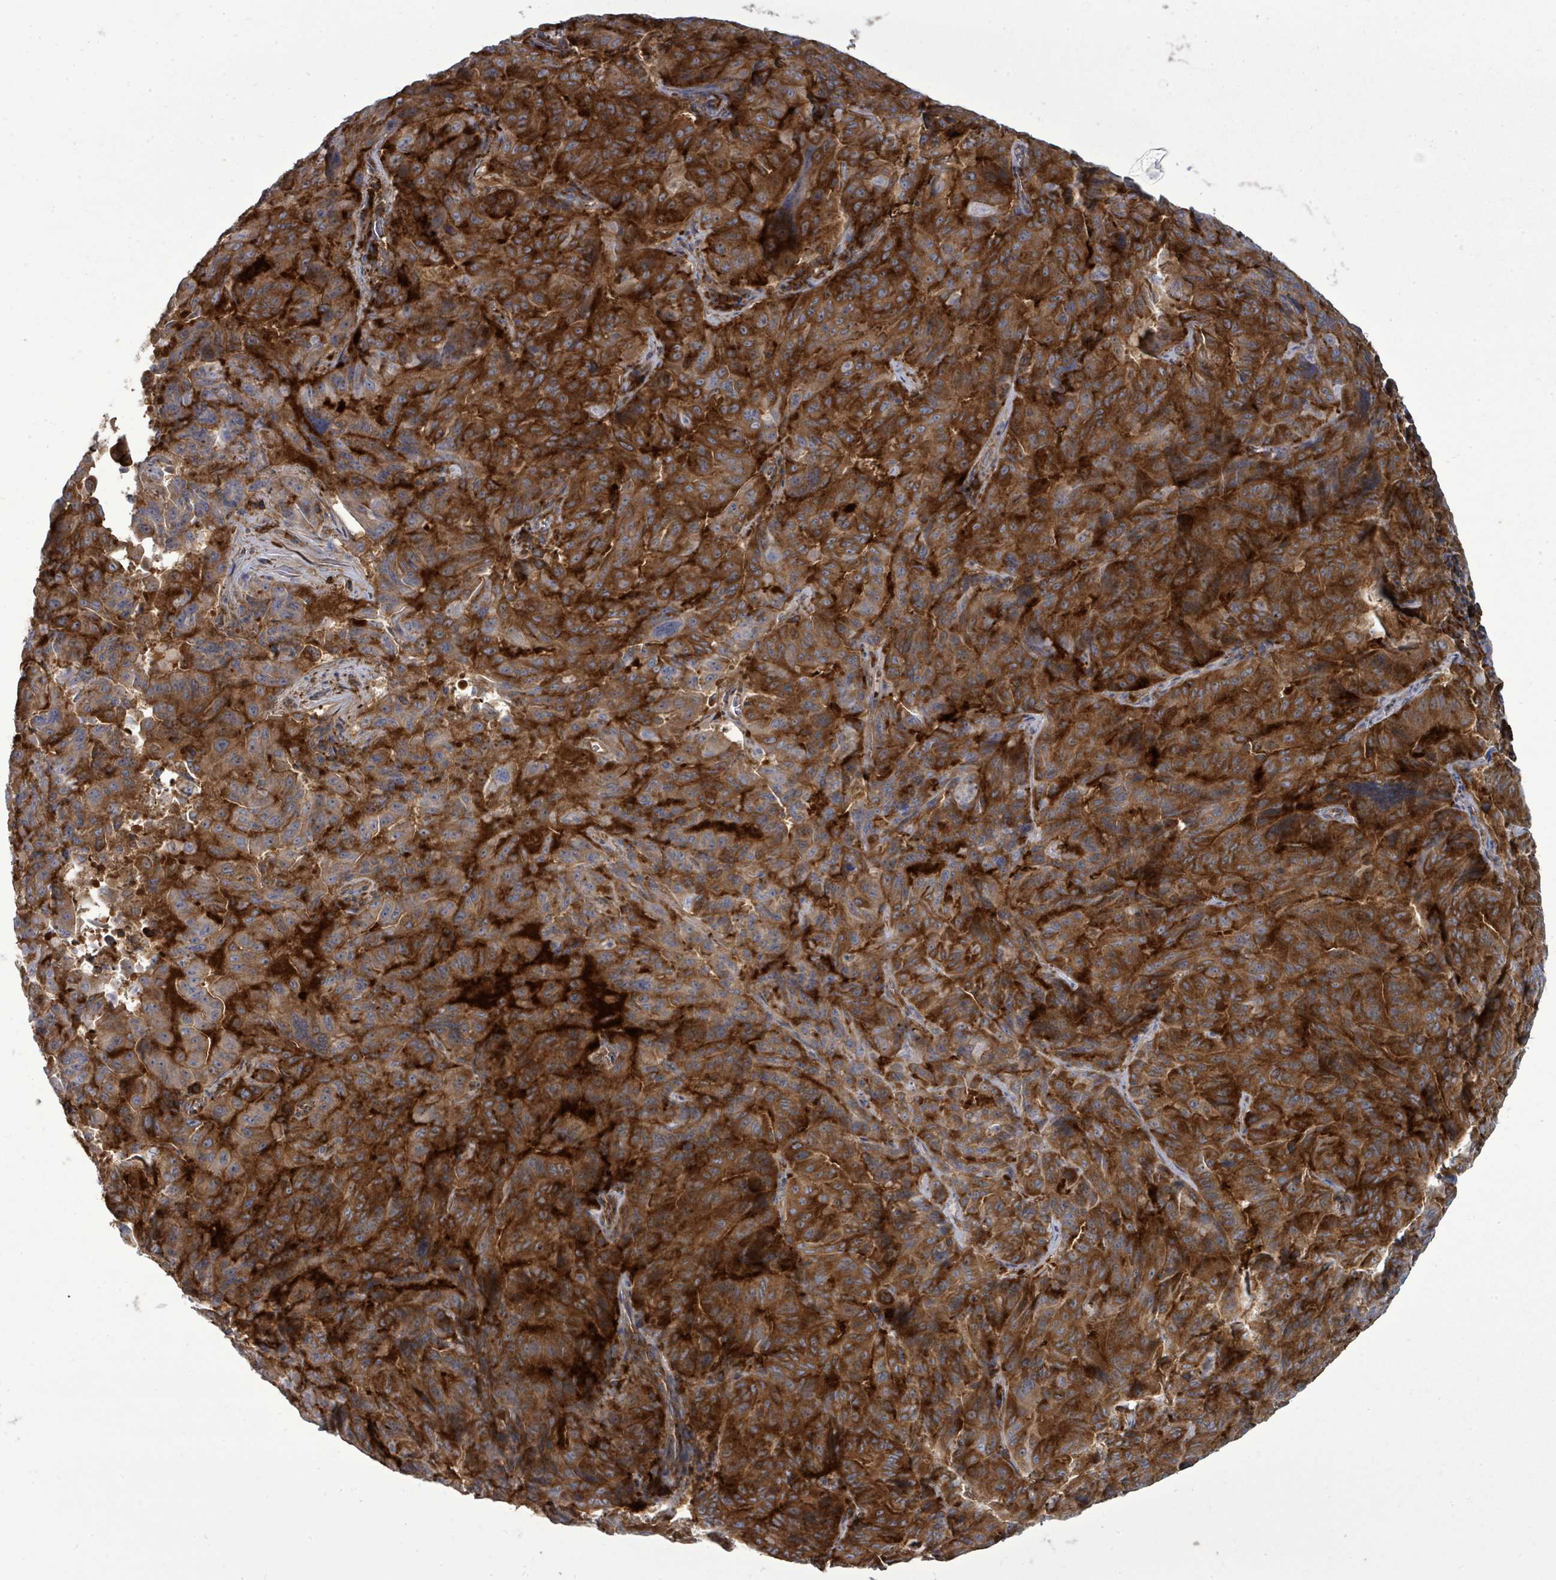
{"staining": {"intensity": "strong", "quantity": ">75%", "location": "cytoplasmic/membranous"}, "tissue": "pancreatic cancer", "cell_type": "Tumor cells", "image_type": "cancer", "snomed": [{"axis": "morphology", "description": "Adenocarcinoma, NOS"}, {"axis": "topography", "description": "Pancreas"}], "caption": "IHC of human pancreatic cancer shows high levels of strong cytoplasmic/membranous positivity in about >75% of tumor cells. The protein is stained brown, and the nuclei are stained in blue (DAB (3,3'-diaminobenzidine) IHC with brightfield microscopy, high magnification).", "gene": "EIF3C", "patient": {"sex": "male", "age": 63}}